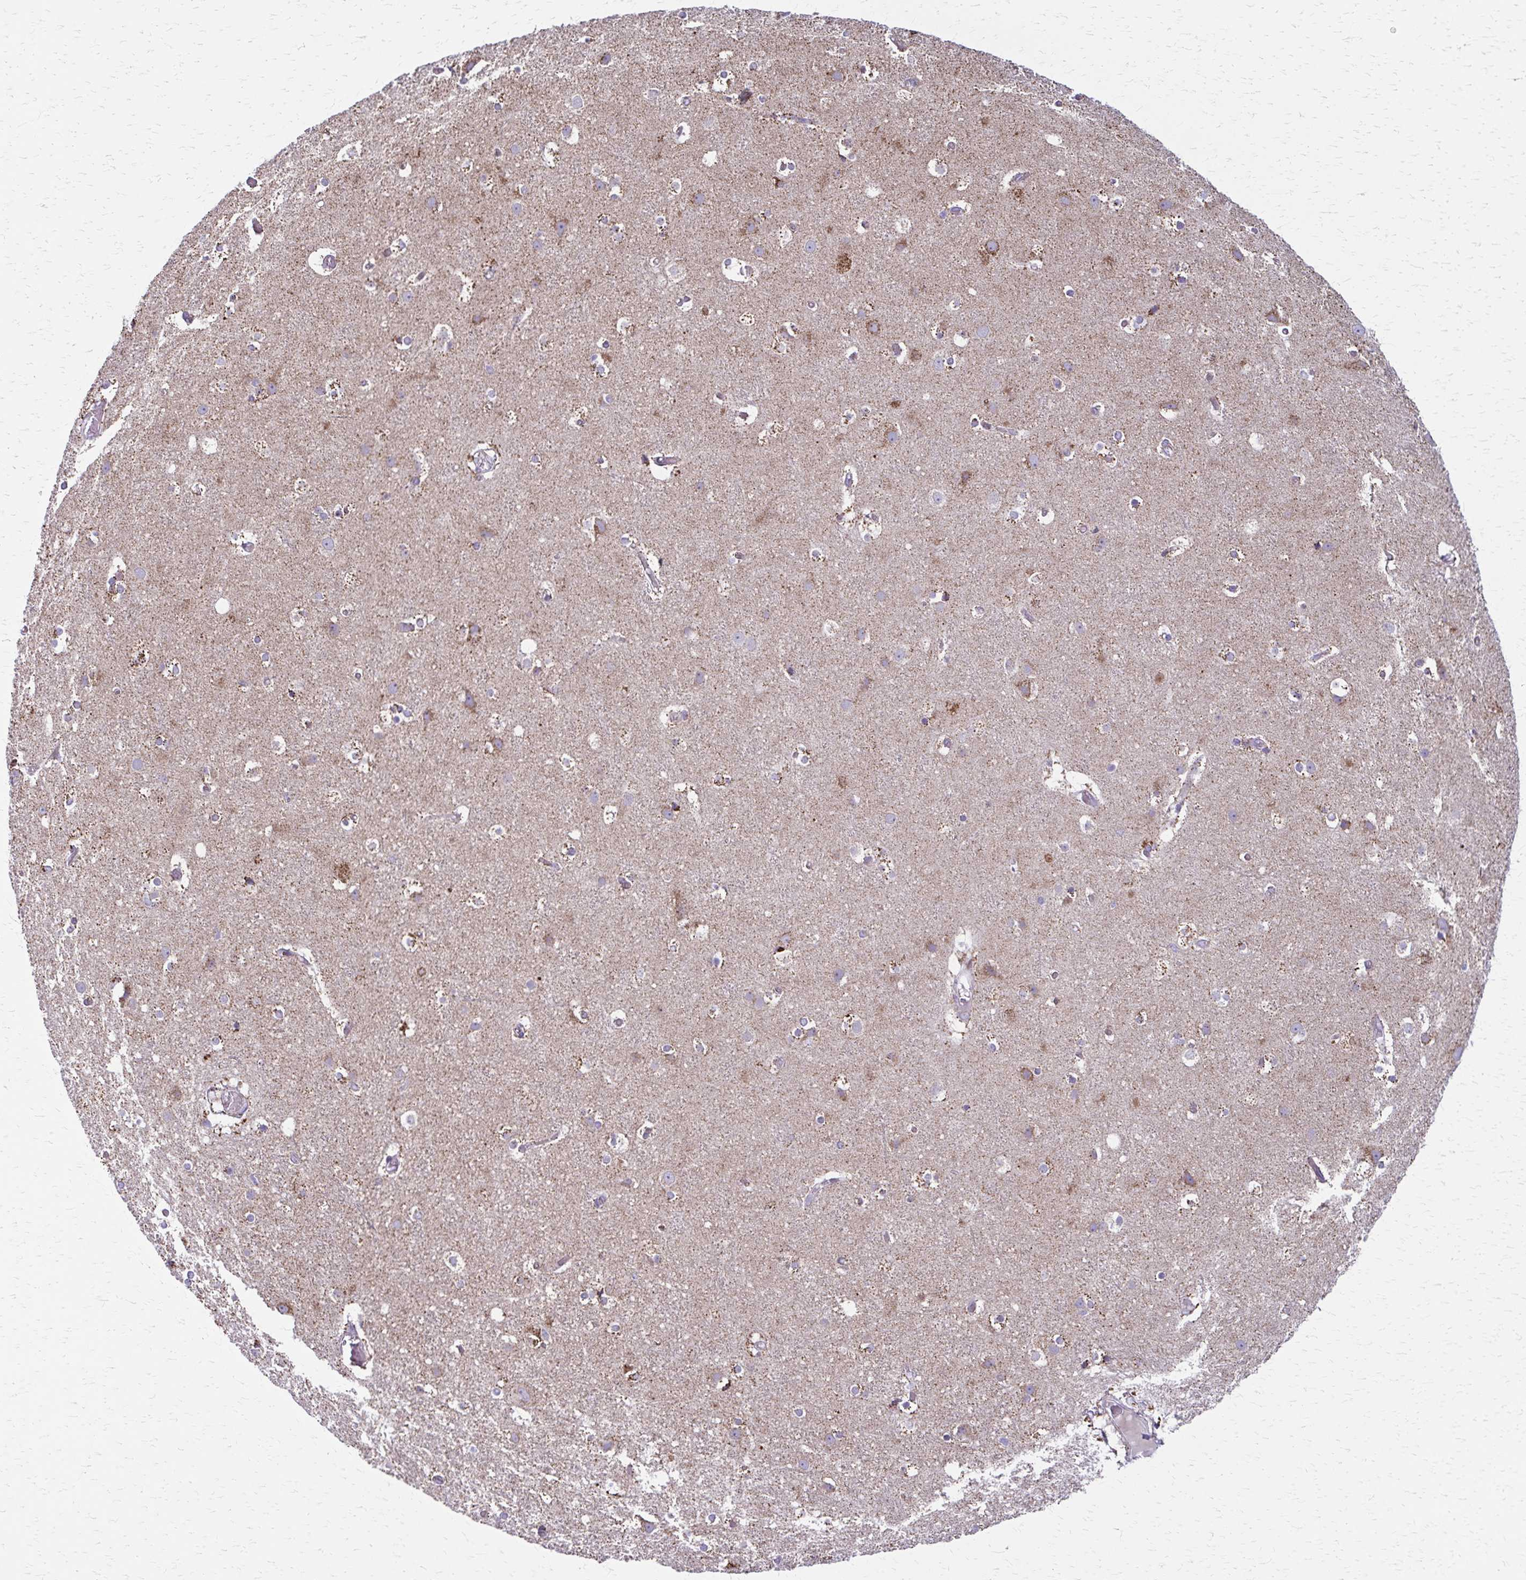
{"staining": {"intensity": "negative", "quantity": "none", "location": "none"}, "tissue": "cerebral cortex", "cell_type": "Endothelial cells", "image_type": "normal", "snomed": [{"axis": "morphology", "description": "Normal tissue, NOS"}, {"axis": "topography", "description": "Cerebral cortex"}], "caption": "High magnification brightfield microscopy of normal cerebral cortex stained with DAB (brown) and counterstained with hematoxylin (blue): endothelial cells show no significant positivity. (Brightfield microscopy of DAB (3,3'-diaminobenzidine) immunohistochemistry (IHC) at high magnification).", "gene": "TVP23A", "patient": {"sex": "female", "age": 52}}